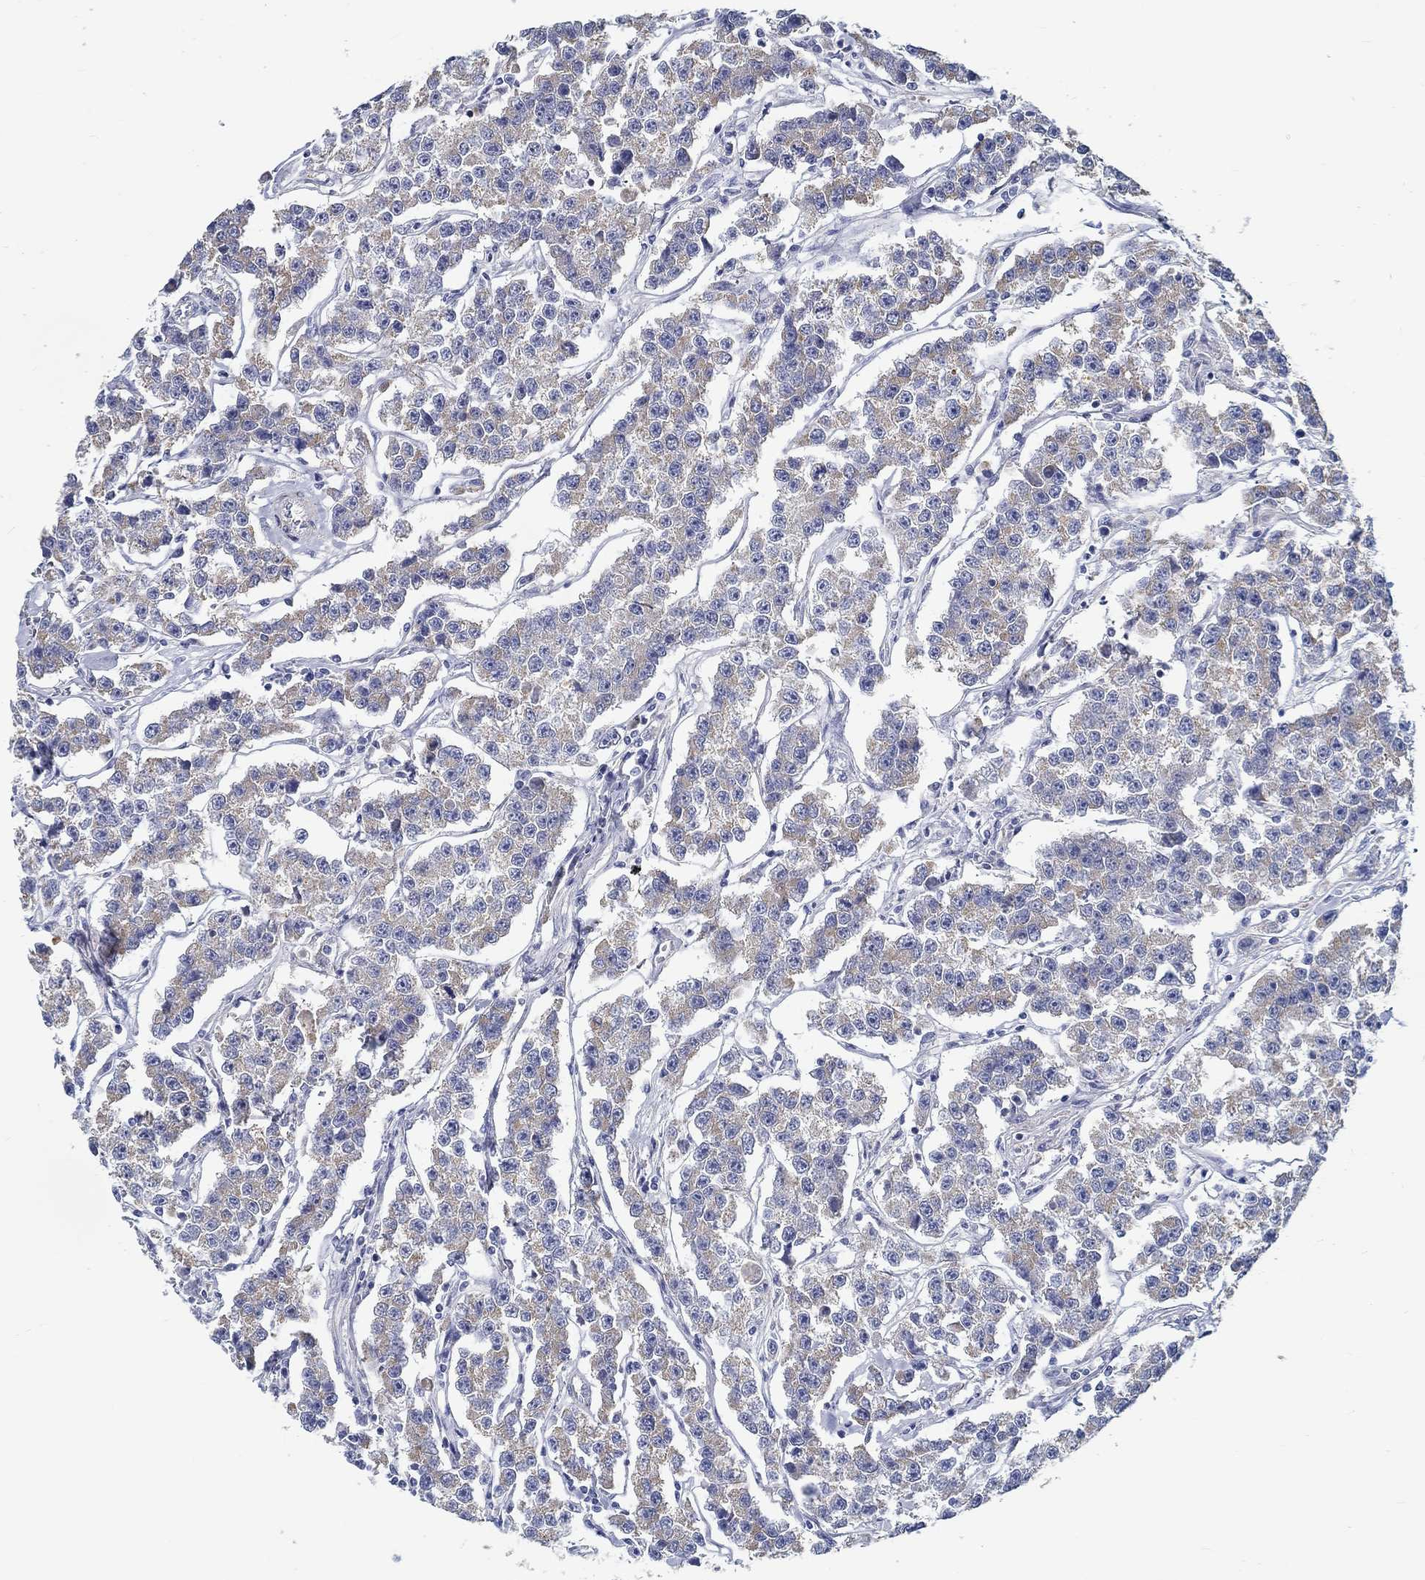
{"staining": {"intensity": "weak", "quantity": ">75%", "location": "cytoplasmic/membranous"}, "tissue": "testis cancer", "cell_type": "Tumor cells", "image_type": "cancer", "snomed": [{"axis": "morphology", "description": "Seminoma, NOS"}, {"axis": "topography", "description": "Testis"}], "caption": "This is a histology image of immunohistochemistry (IHC) staining of testis cancer (seminoma), which shows weak expression in the cytoplasmic/membranous of tumor cells.", "gene": "MYBPC1", "patient": {"sex": "male", "age": 59}}